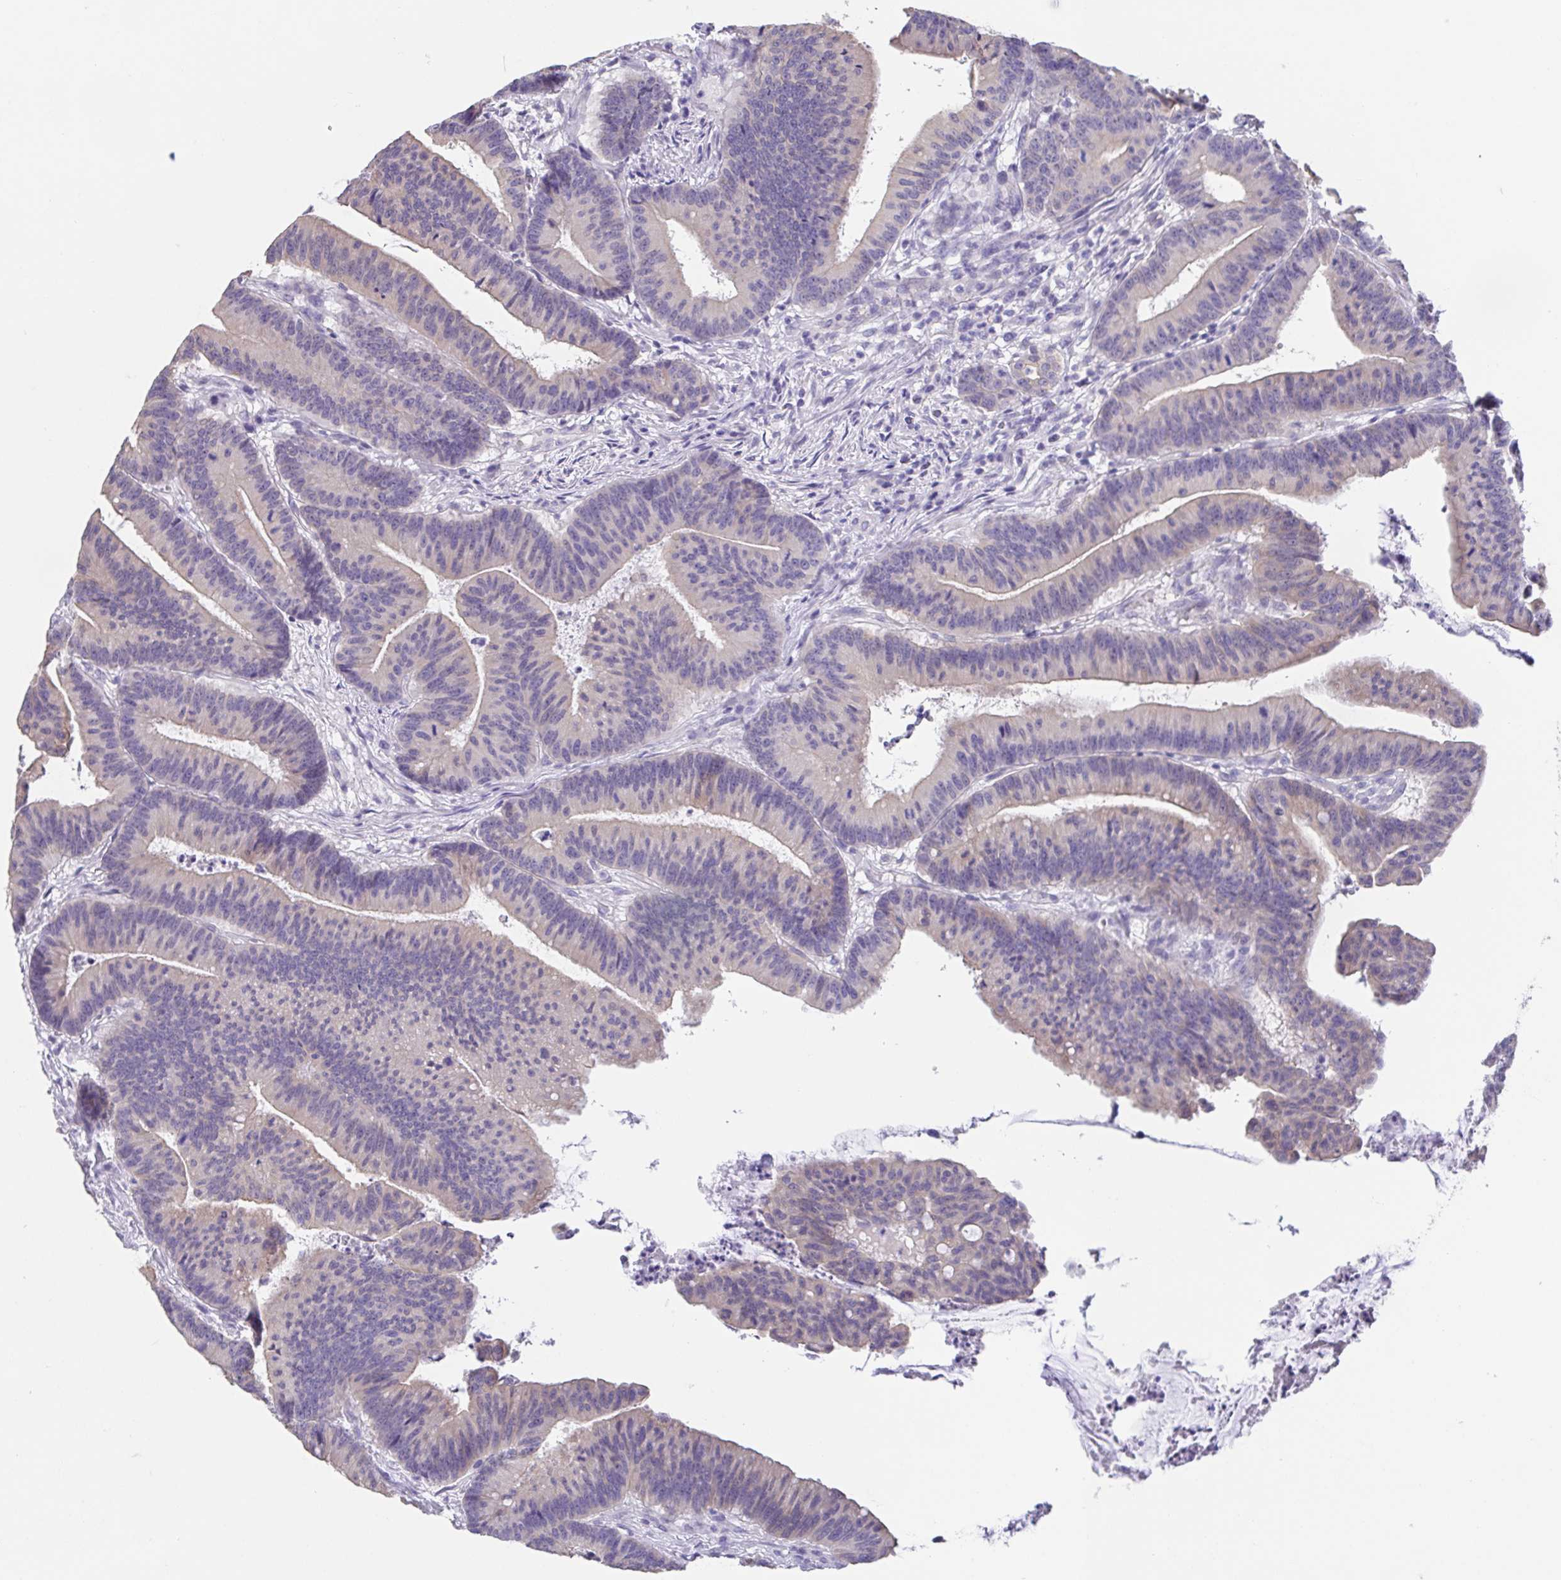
{"staining": {"intensity": "negative", "quantity": "none", "location": "none"}, "tissue": "colorectal cancer", "cell_type": "Tumor cells", "image_type": "cancer", "snomed": [{"axis": "morphology", "description": "Adenocarcinoma, NOS"}, {"axis": "topography", "description": "Colon"}], "caption": "Tumor cells are negative for brown protein staining in colorectal adenocarcinoma.", "gene": "FABP3", "patient": {"sex": "female", "age": 78}}